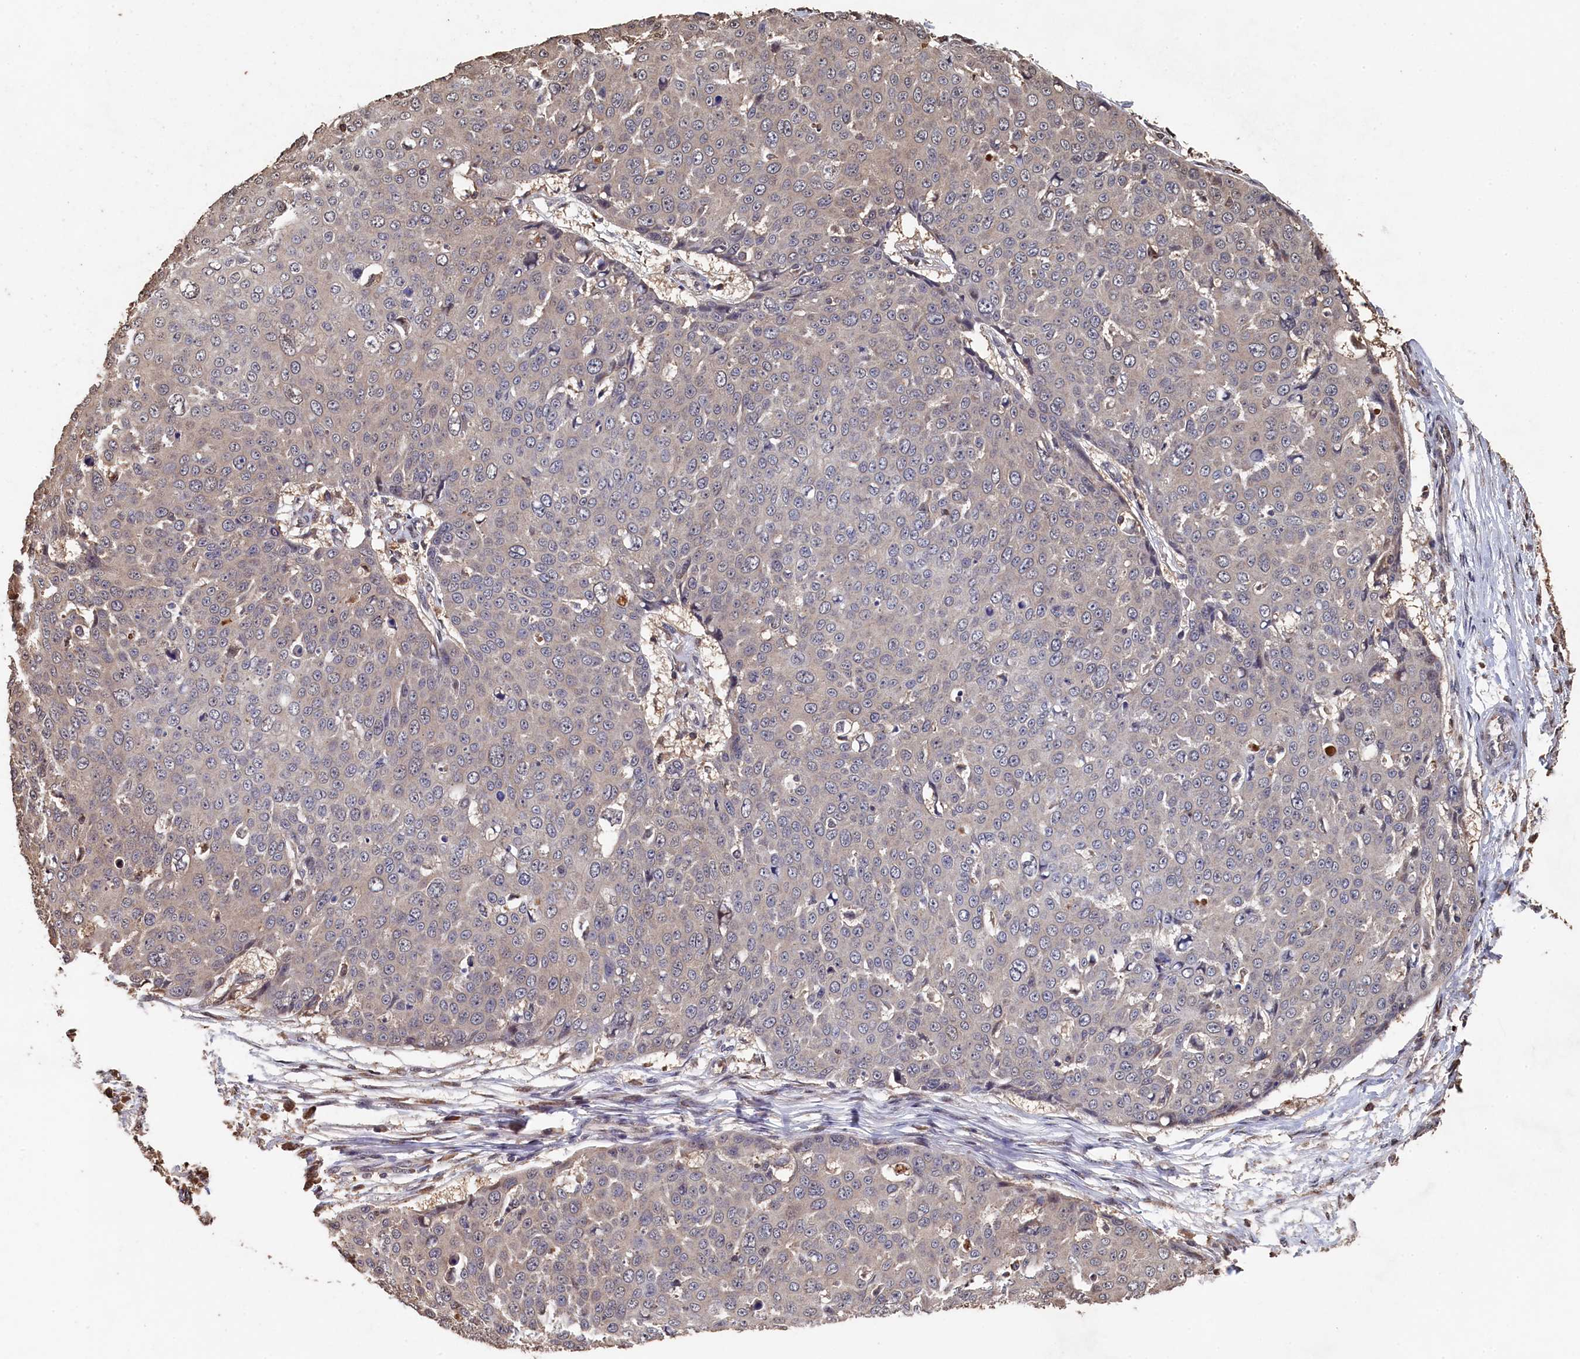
{"staining": {"intensity": "negative", "quantity": "none", "location": "none"}, "tissue": "skin cancer", "cell_type": "Tumor cells", "image_type": "cancer", "snomed": [{"axis": "morphology", "description": "Squamous cell carcinoma, NOS"}, {"axis": "topography", "description": "Skin"}], "caption": "DAB (3,3'-diaminobenzidine) immunohistochemical staining of human skin squamous cell carcinoma shows no significant positivity in tumor cells.", "gene": "PIGN", "patient": {"sex": "male", "age": 71}}